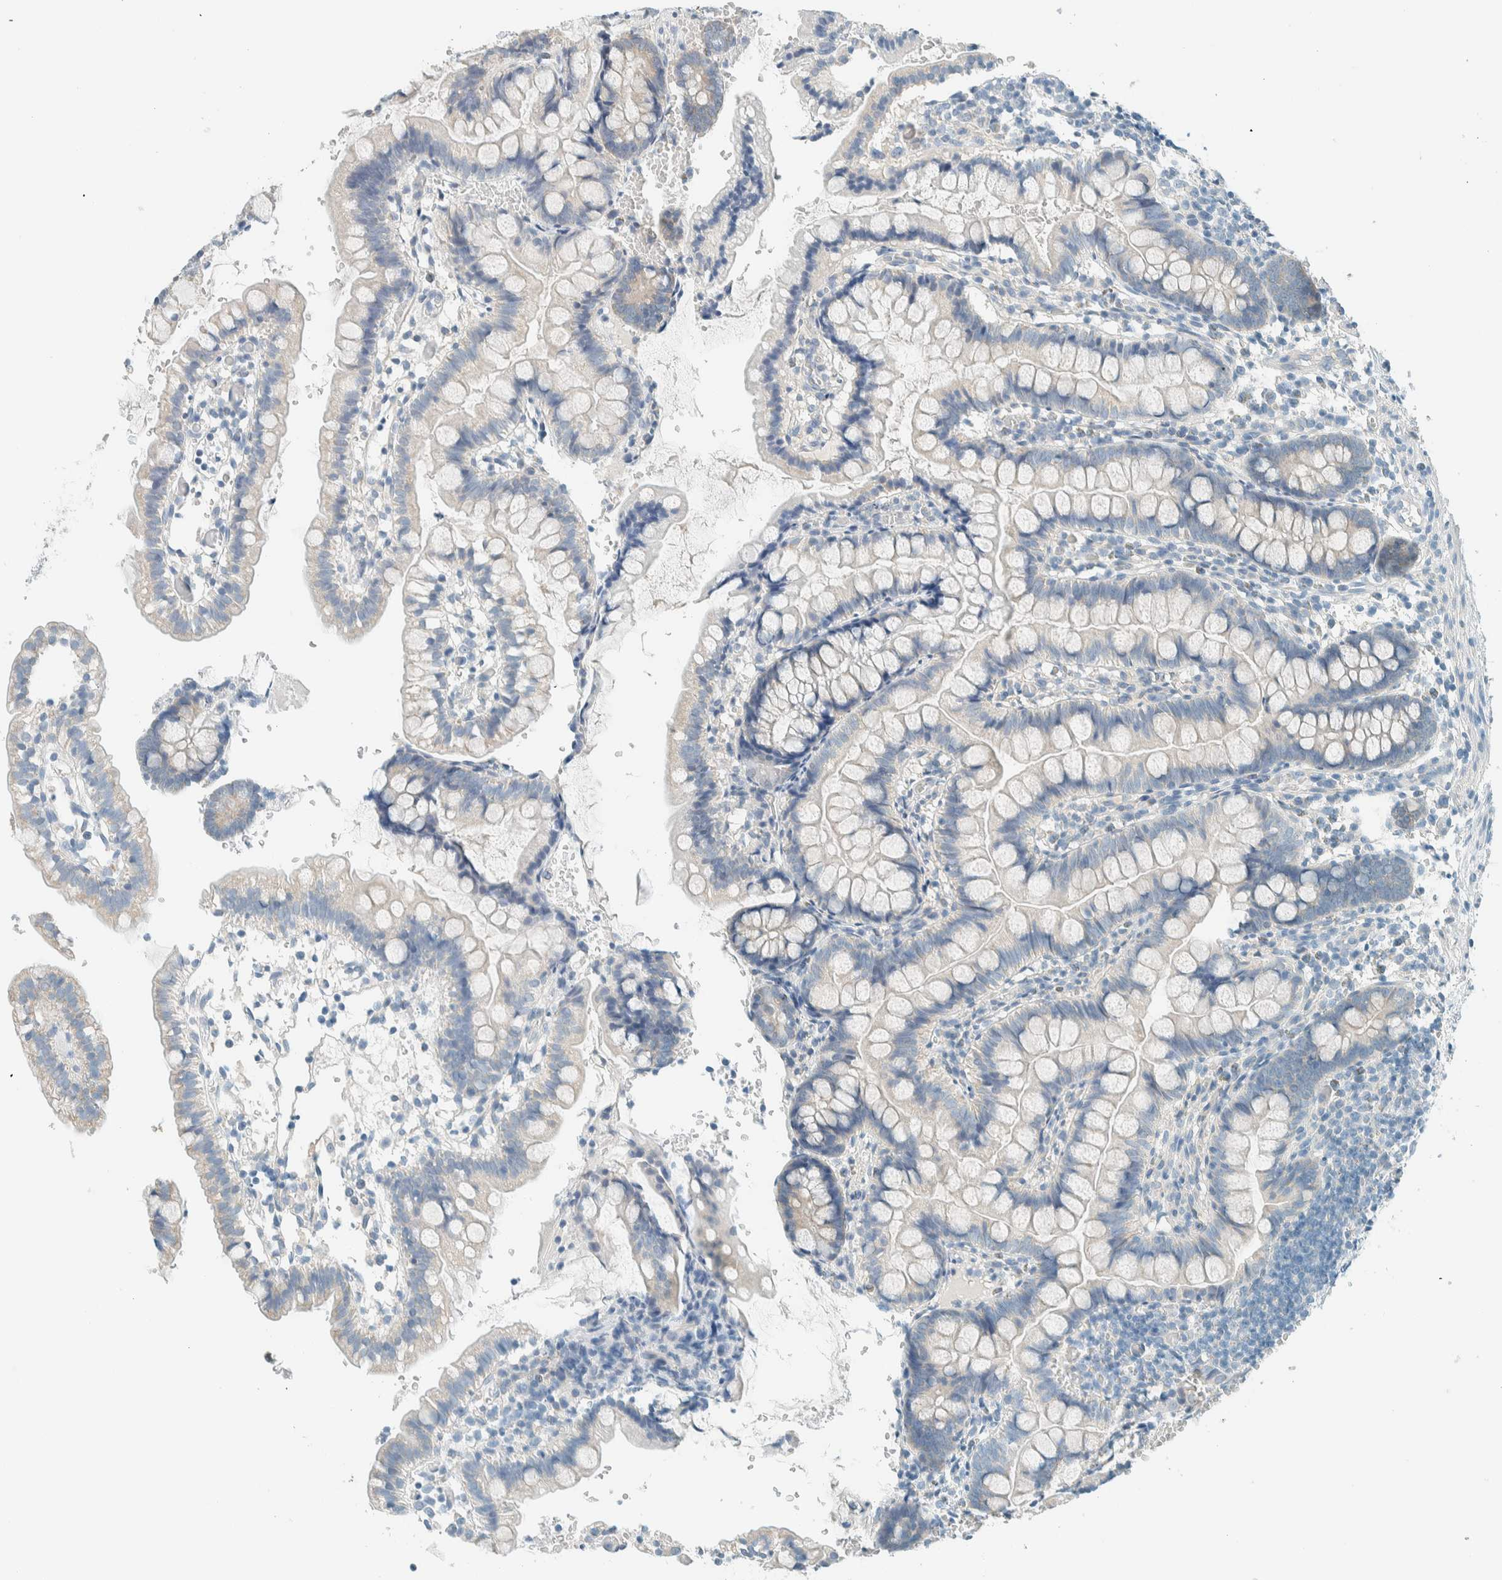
{"staining": {"intensity": "weak", "quantity": "<25%", "location": "cytoplasmic/membranous"}, "tissue": "small intestine", "cell_type": "Glandular cells", "image_type": "normal", "snomed": [{"axis": "morphology", "description": "Normal tissue, NOS"}, {"axis": "morphology", "description": "Developmental malformation"}, {"axis": "topography", "description": "Small intestine"}], "caption": "This is a image of immunohistochemistry staining of benign small intestine, which shows no expression in glandular cells.", "gene": "ALDH7A1", "patient": {"sex": "male"}}